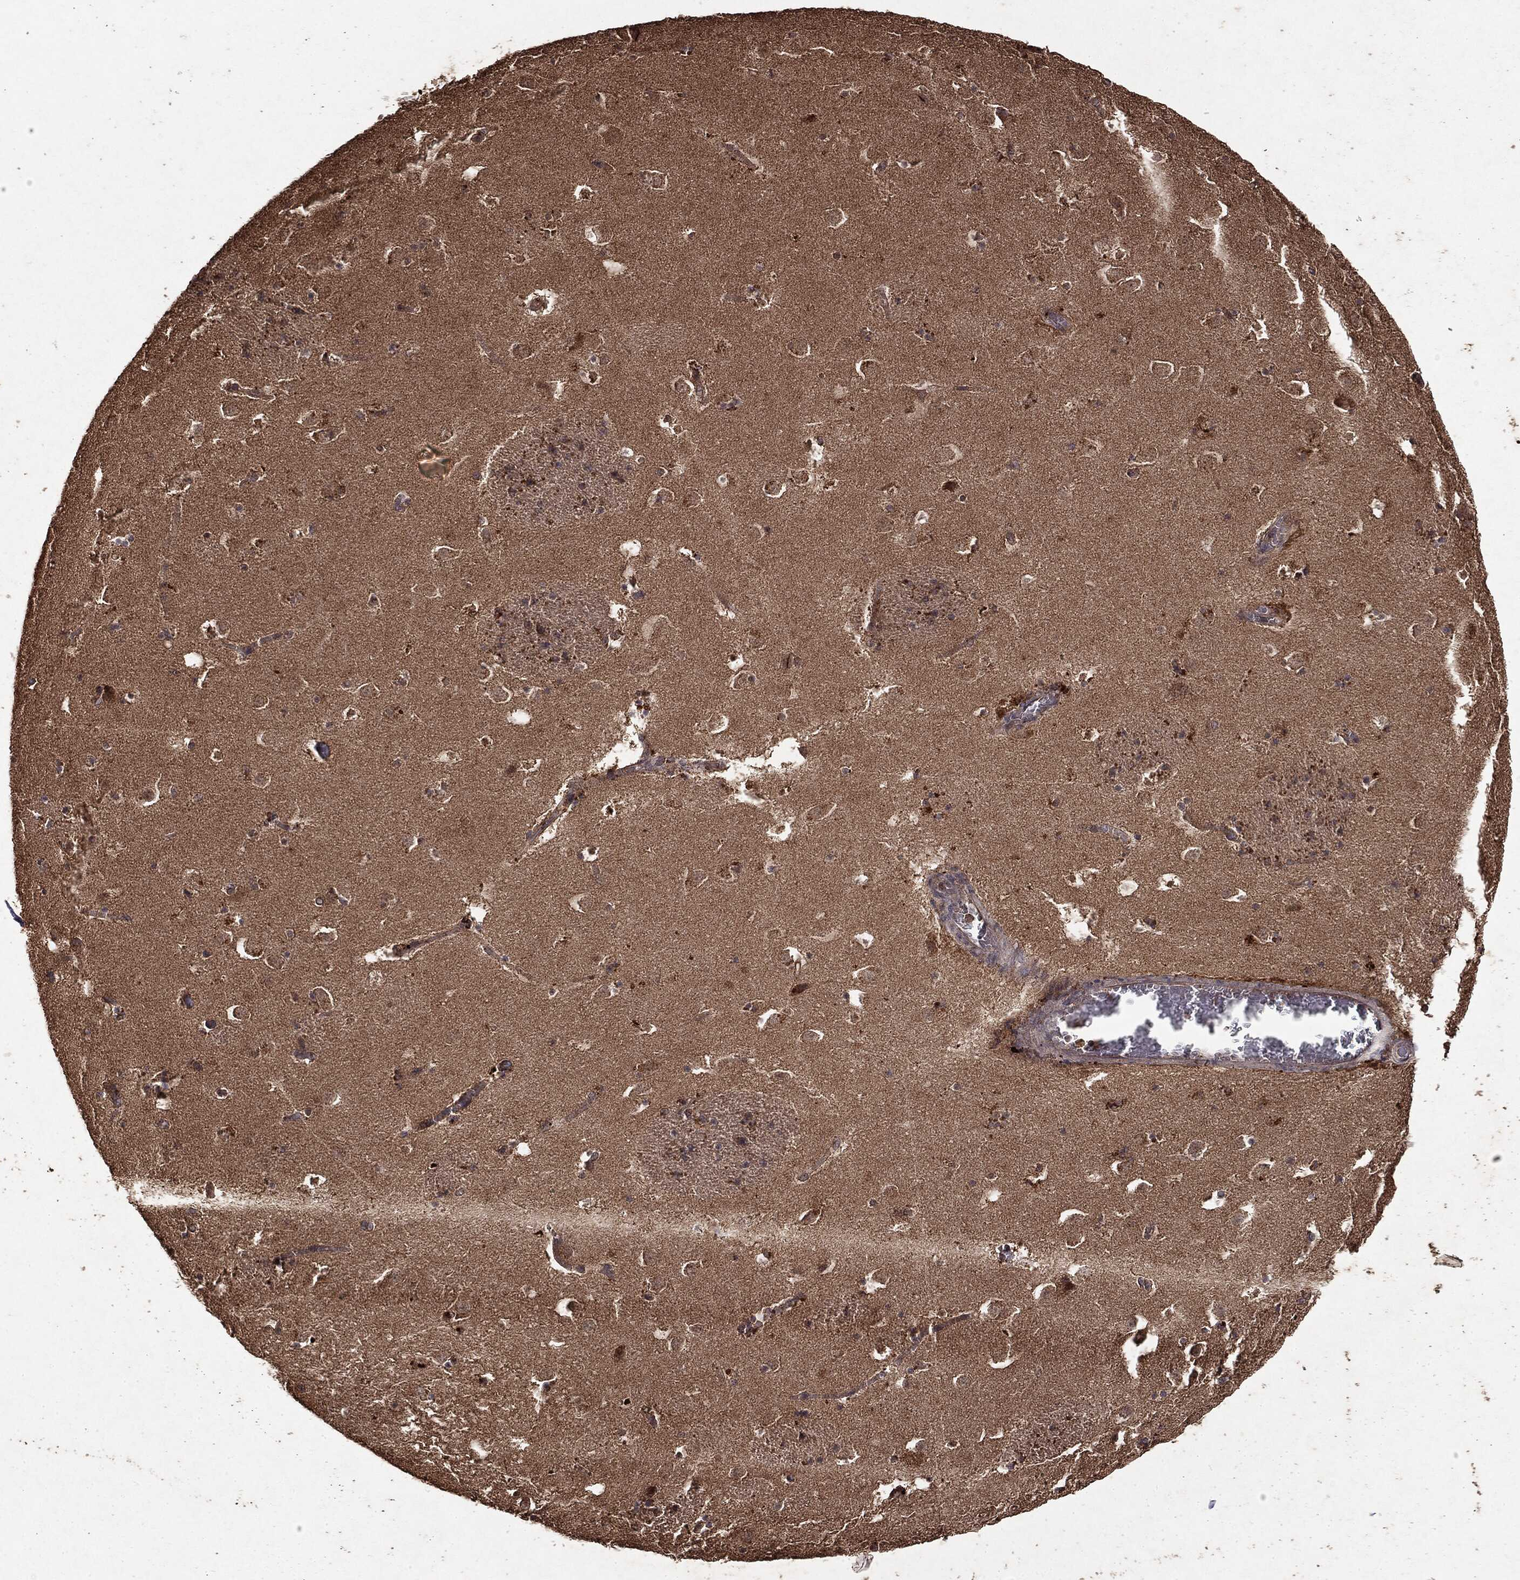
{"staining": {"intensity": "negative", "quantity": "none", "location": "none"}, "tissue": "caudate", "cell_type": "Glial cells", "image_type": "normal", "snomed": [{"axis": "morphology", "description": "Normal tissue, NOS"}, {"axis": "topography", "description": "Lateral ventricle wall"}], "caption": "Immunohistochemistry histopathology image of unremarkable caudate stained for a protein (brown), which demonstrates no expression in glial cells.", "gene": "MTOR", "patient": {"sex": "female", "age": 42}}